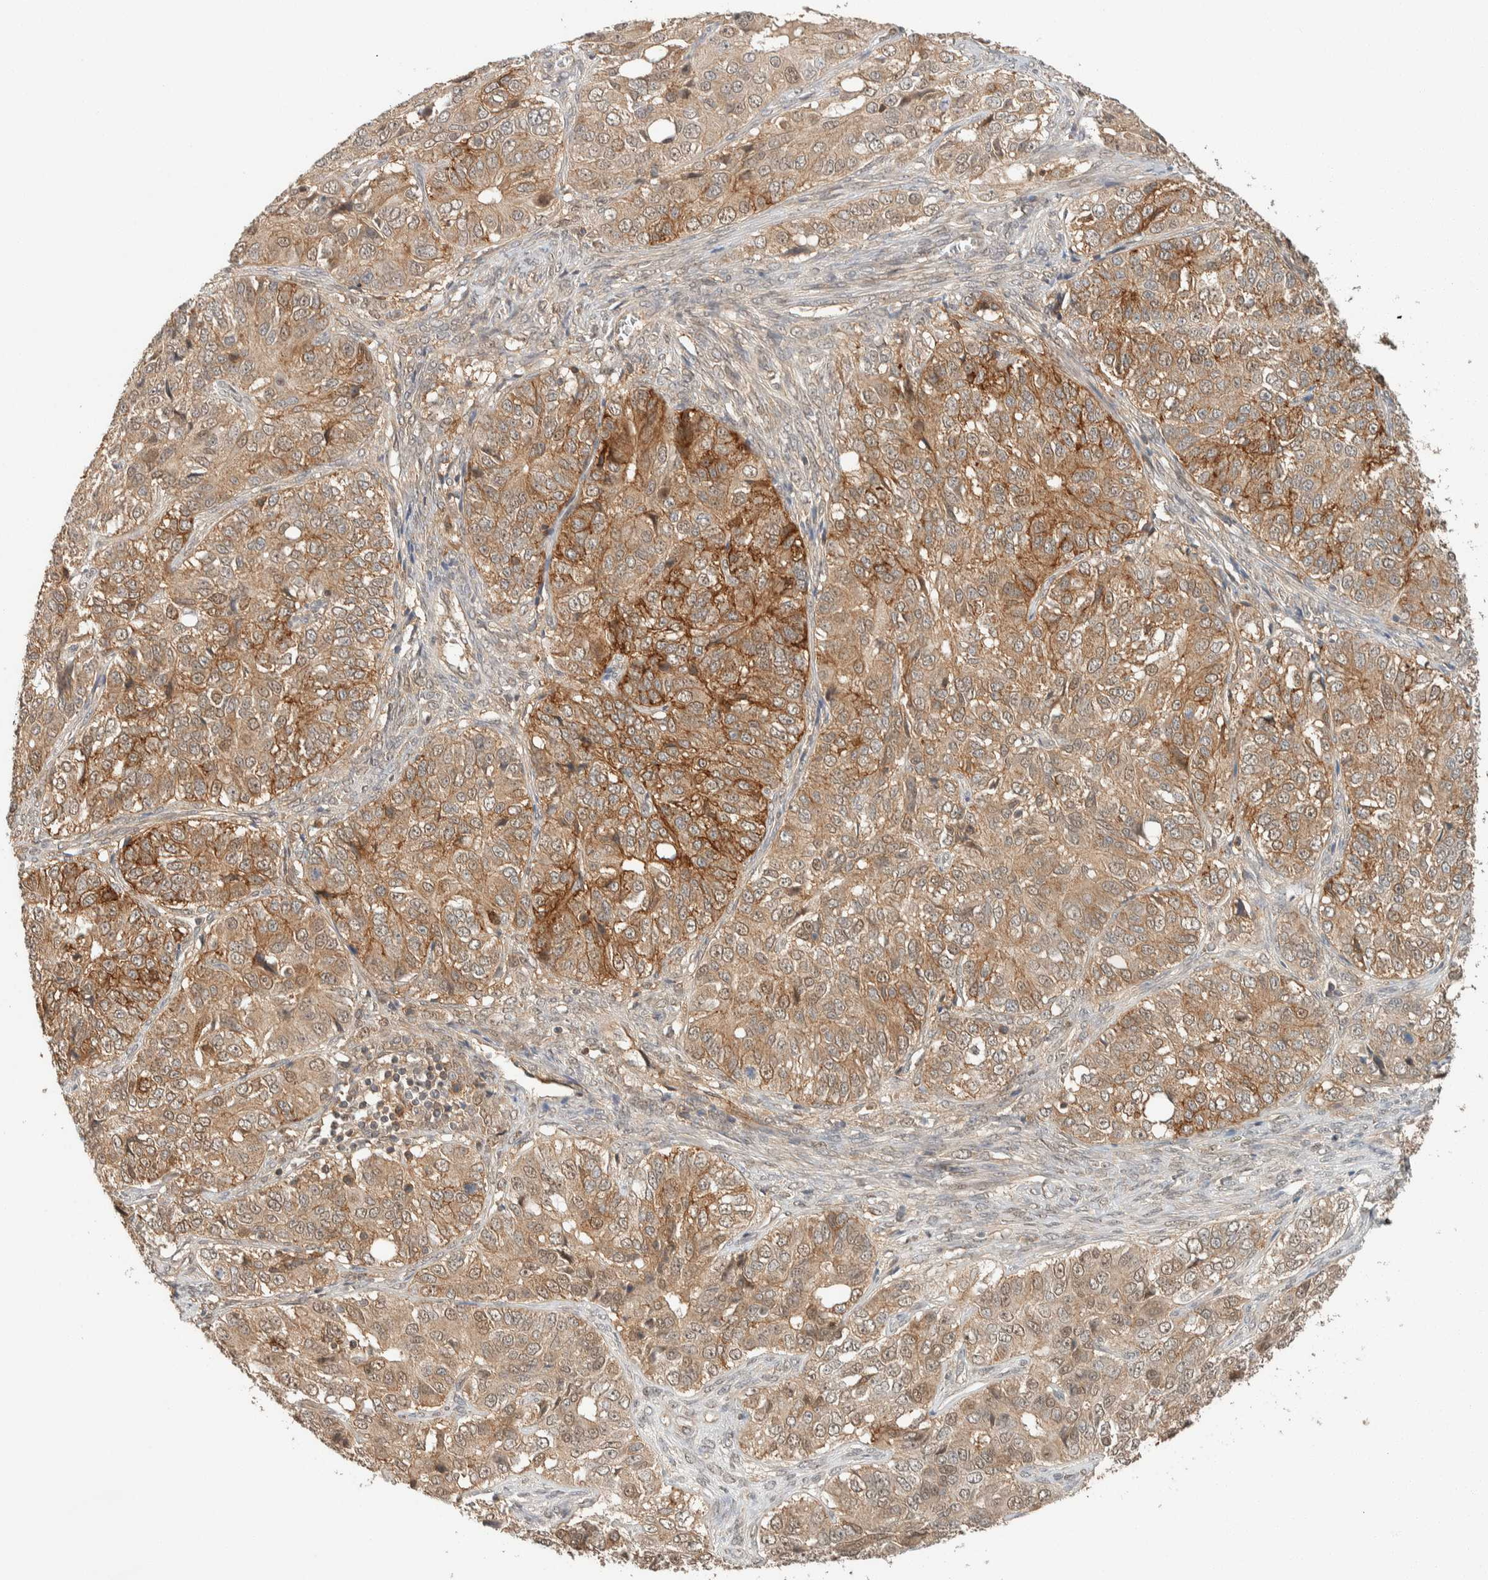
{"staining": {"intensity": "moderate", "quantity": ">75%", "location": "cytoplasmic/membranous,nuclear"}, "tissue": "ovarian cancer", "cell_type": "Tumor cells", "image_type": "cancer", "snomed": [{"axis": "morphology", "description": "Carcinoma, endometroid"}, {"axis": "topography", "description": "Ovary"}], "caption": "High-magnification brightfield microscopy of ovarian cancer stained with DAB (3,3'-diaminobenzidine) (brown) and counterstained with hematoxylin (blue). tumor cells exhibit moderate cytoplasmic/membranous and nuclear staining is present in about>75% of cells. The staining was performed using DAB, with brown indicating positive protein expression. Nuclei are stained blue with hematoxylin.", "gene": "ZNF567", "patient": {"sex": "female", "age": 51}}